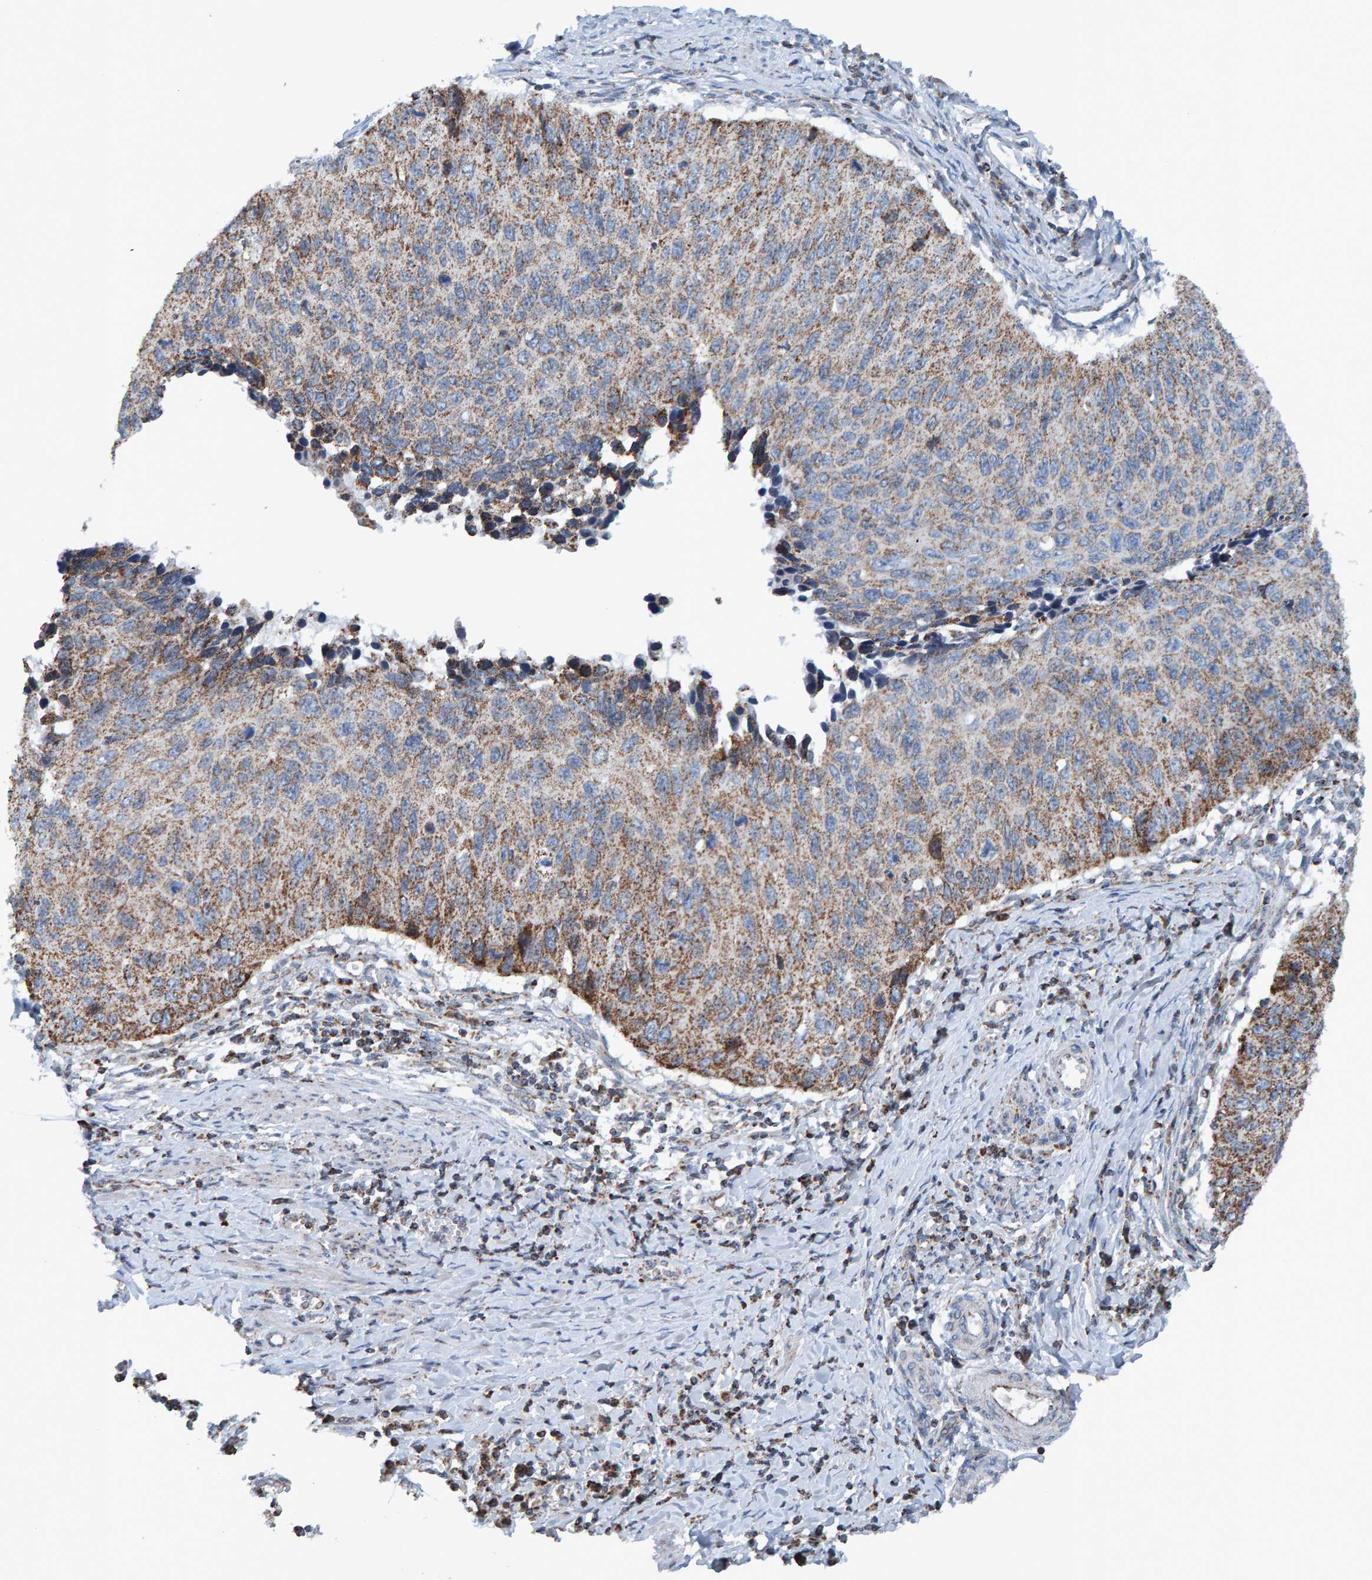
{"staining": {"intensity": "weak", "quantity": ">75%", "location": "cytoplasmic/membranous"}, "tissue": "cervical cancer", "cell_type": "Tumor cells", "image_type": "cancer", "snomed": [{"axis": "morphology", "description": "Squamous cell carcinoma, NOS"}, {"axis": "topography", "description": "Cervix"}], "caption": "High-power microscopy captured an IHC image of cervical cancer (squamous cell carcinoma), revealing weak cytoplasmic/membranous expression in about >75% of tumor cells.", "gene": "ZNF48", "patient": {"sex": "female", "age": 53}}